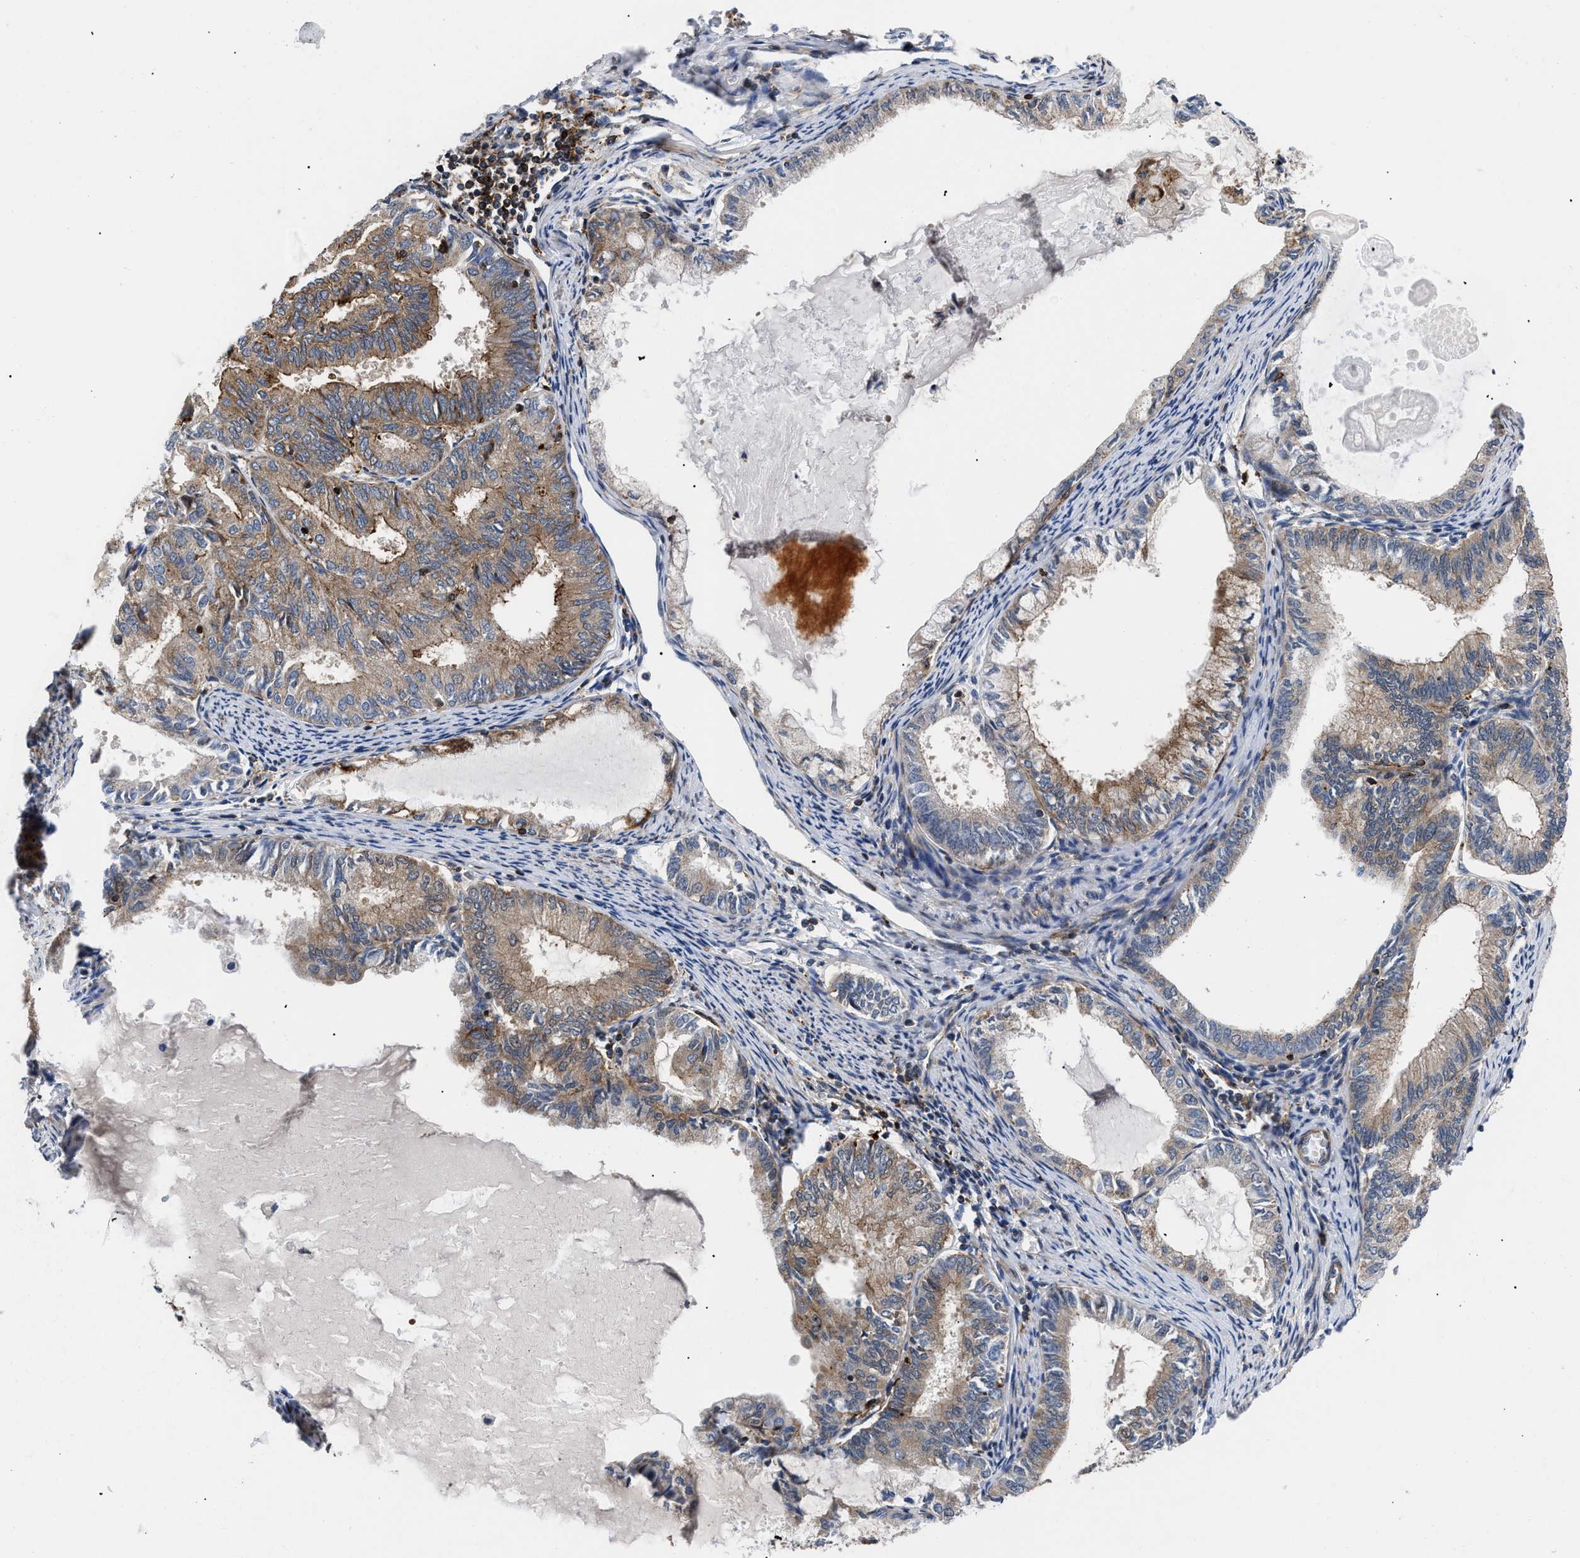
{"staining": {"intensity": "moderate", "quantity": ">75%", "location": "cytoplasmic/membranous"}, "tissue": "endometrial cancer", "cell_type": "Tumor cells", "image_type": "cancer", "snomed": [{"axis": "morphology", "description": "Adenocarcinoma, NOS"}, {"axis": "topography", "description": "Endometrium"}], "caption": "Endometrial cancer (adenocarcinoma) stained with a brown dye demonstrates moderate cytoplasmic/membranous positive positivity in approximately >75% of tumor cells.", "gene": "SPAST", "patient": {"sex": "female", "age": 86}}